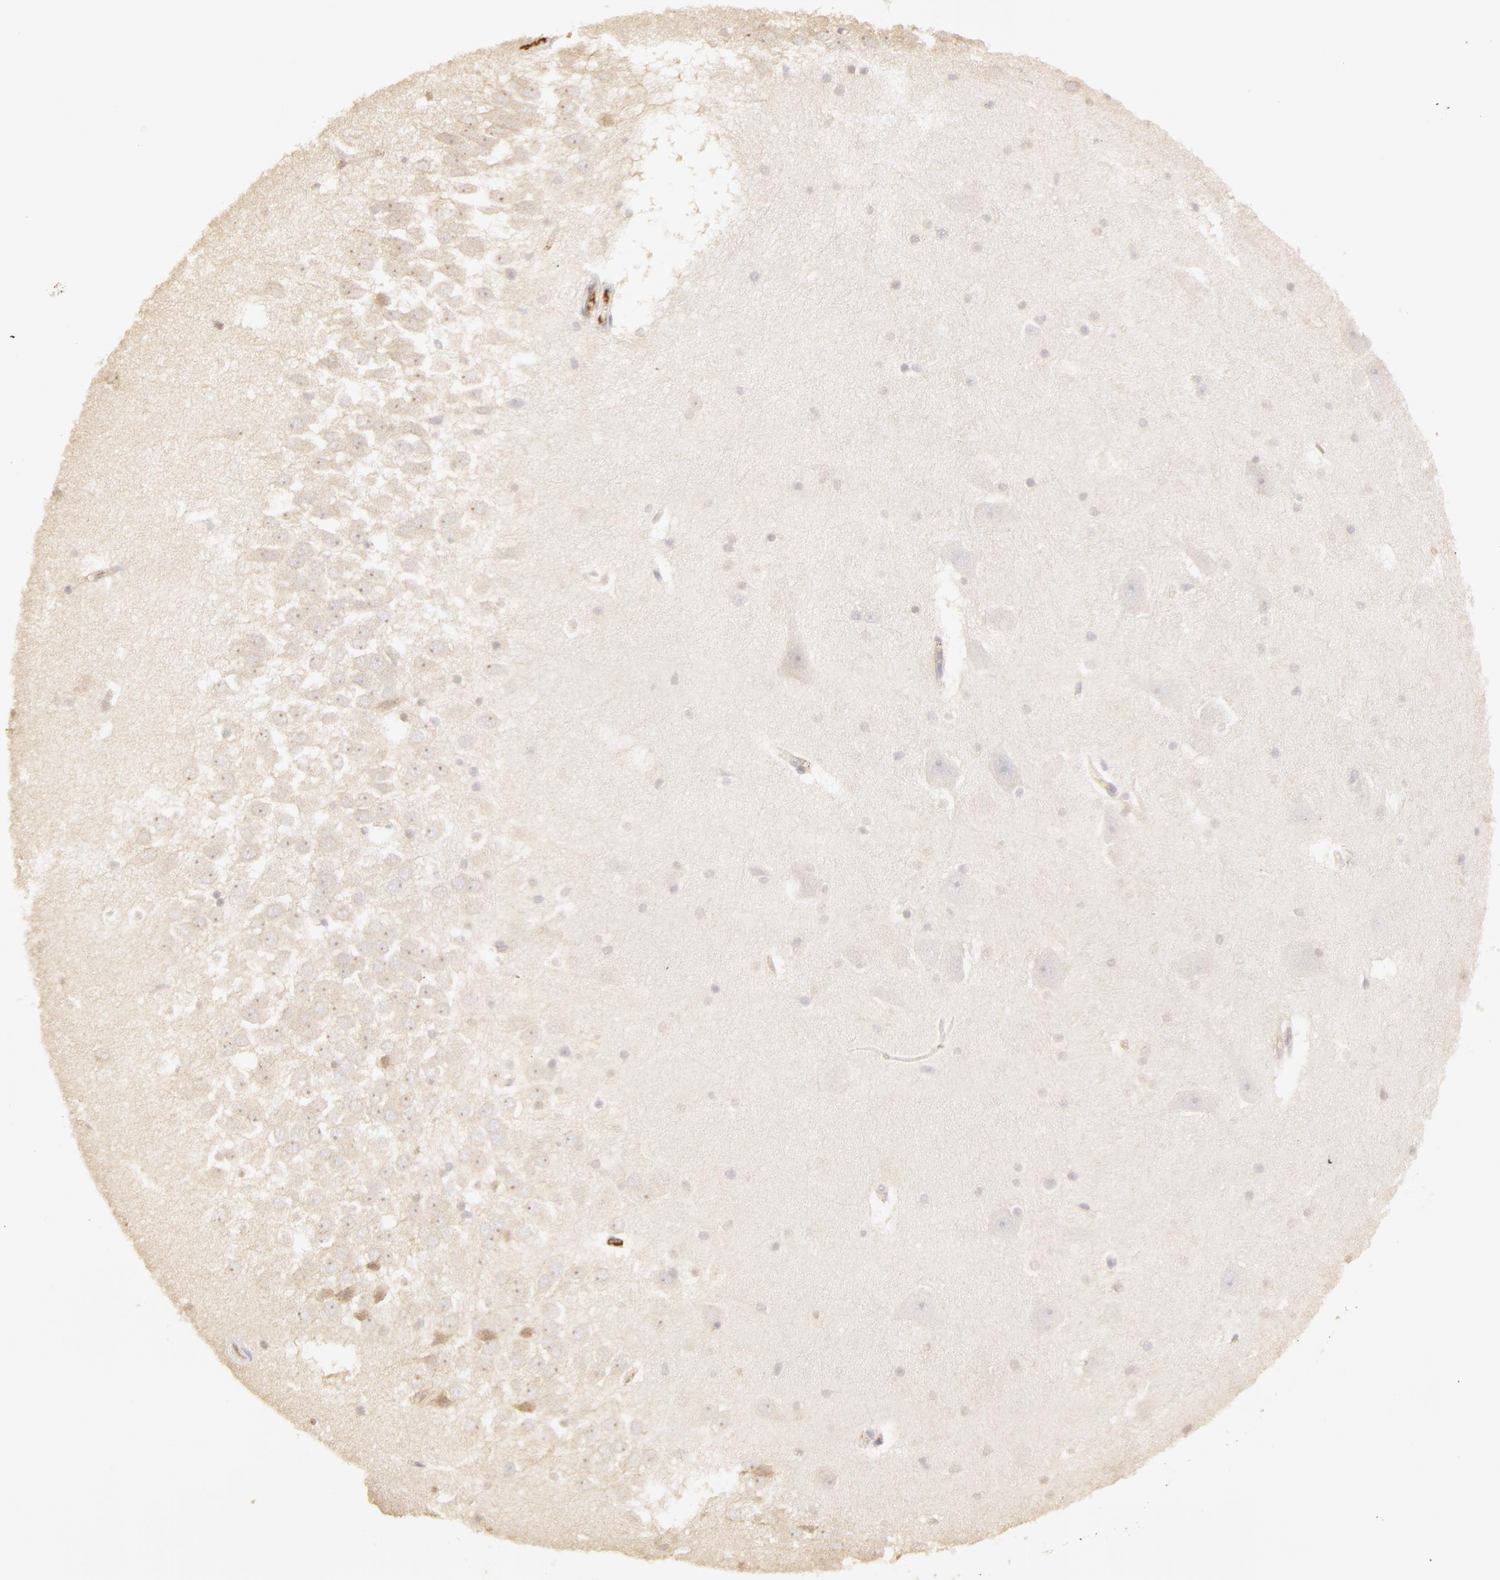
{"staining": {"intensity": "negative", "quantity": "none", "location": "none"}, "tissue": "hippocampus", "cell_type": "Glial cells", "image_type": "normal", "snomed": [{"axis": "morphology", "description": "Normal tissue, NOS"}, {"axis": "topography", "description": "Hippocampus"}], "caption": "An immunohistochemistry photomicrograph of unremarkable hippocampus is shown. There is no staining in glial cells of hippocampus. (DAB immunohistochemistry visualized using brightfield microscopy, high magnification).", "gene": "C1R", "patient": {"sex": "male", "age": 45}}